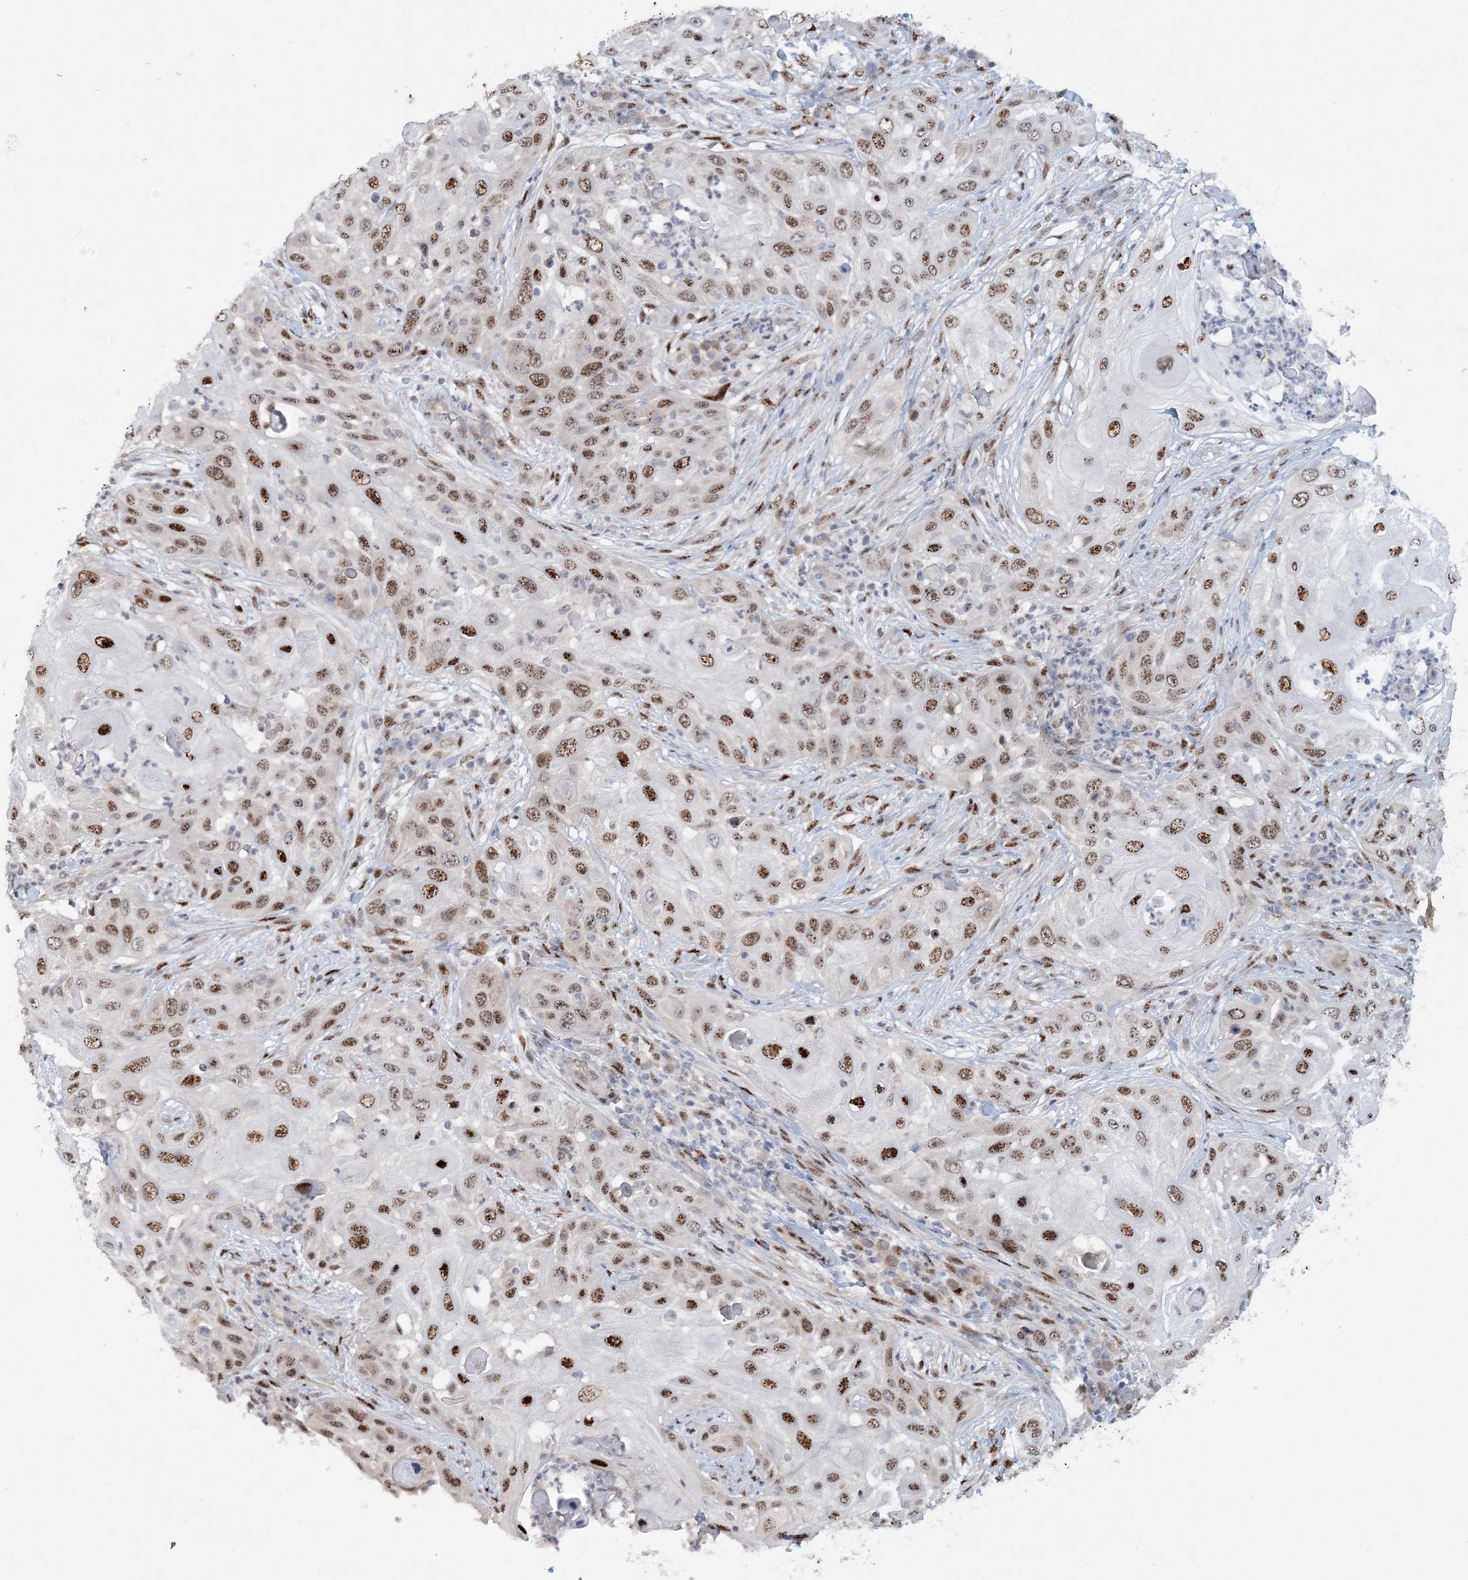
{"staining": {"intensity": "moderate", "quantity": ">75%", "location": "nuclear"}, "tissue": "skin cancer", "cell_type": "Tumor cells", "image_type": "cancer", "snomed": [{"axis": "morphology", "description": "Squamous cell carcinoma, NOS"}, {"axis": "topography", "description": "Skin"}], "caption": "Moderate nuclear positivity is seen in approximately >75% of tumor cells in skin cancer (squamous cell carcinoma).", "gene": "GIN1", "patient": {"sex": "female", "age": 44}}